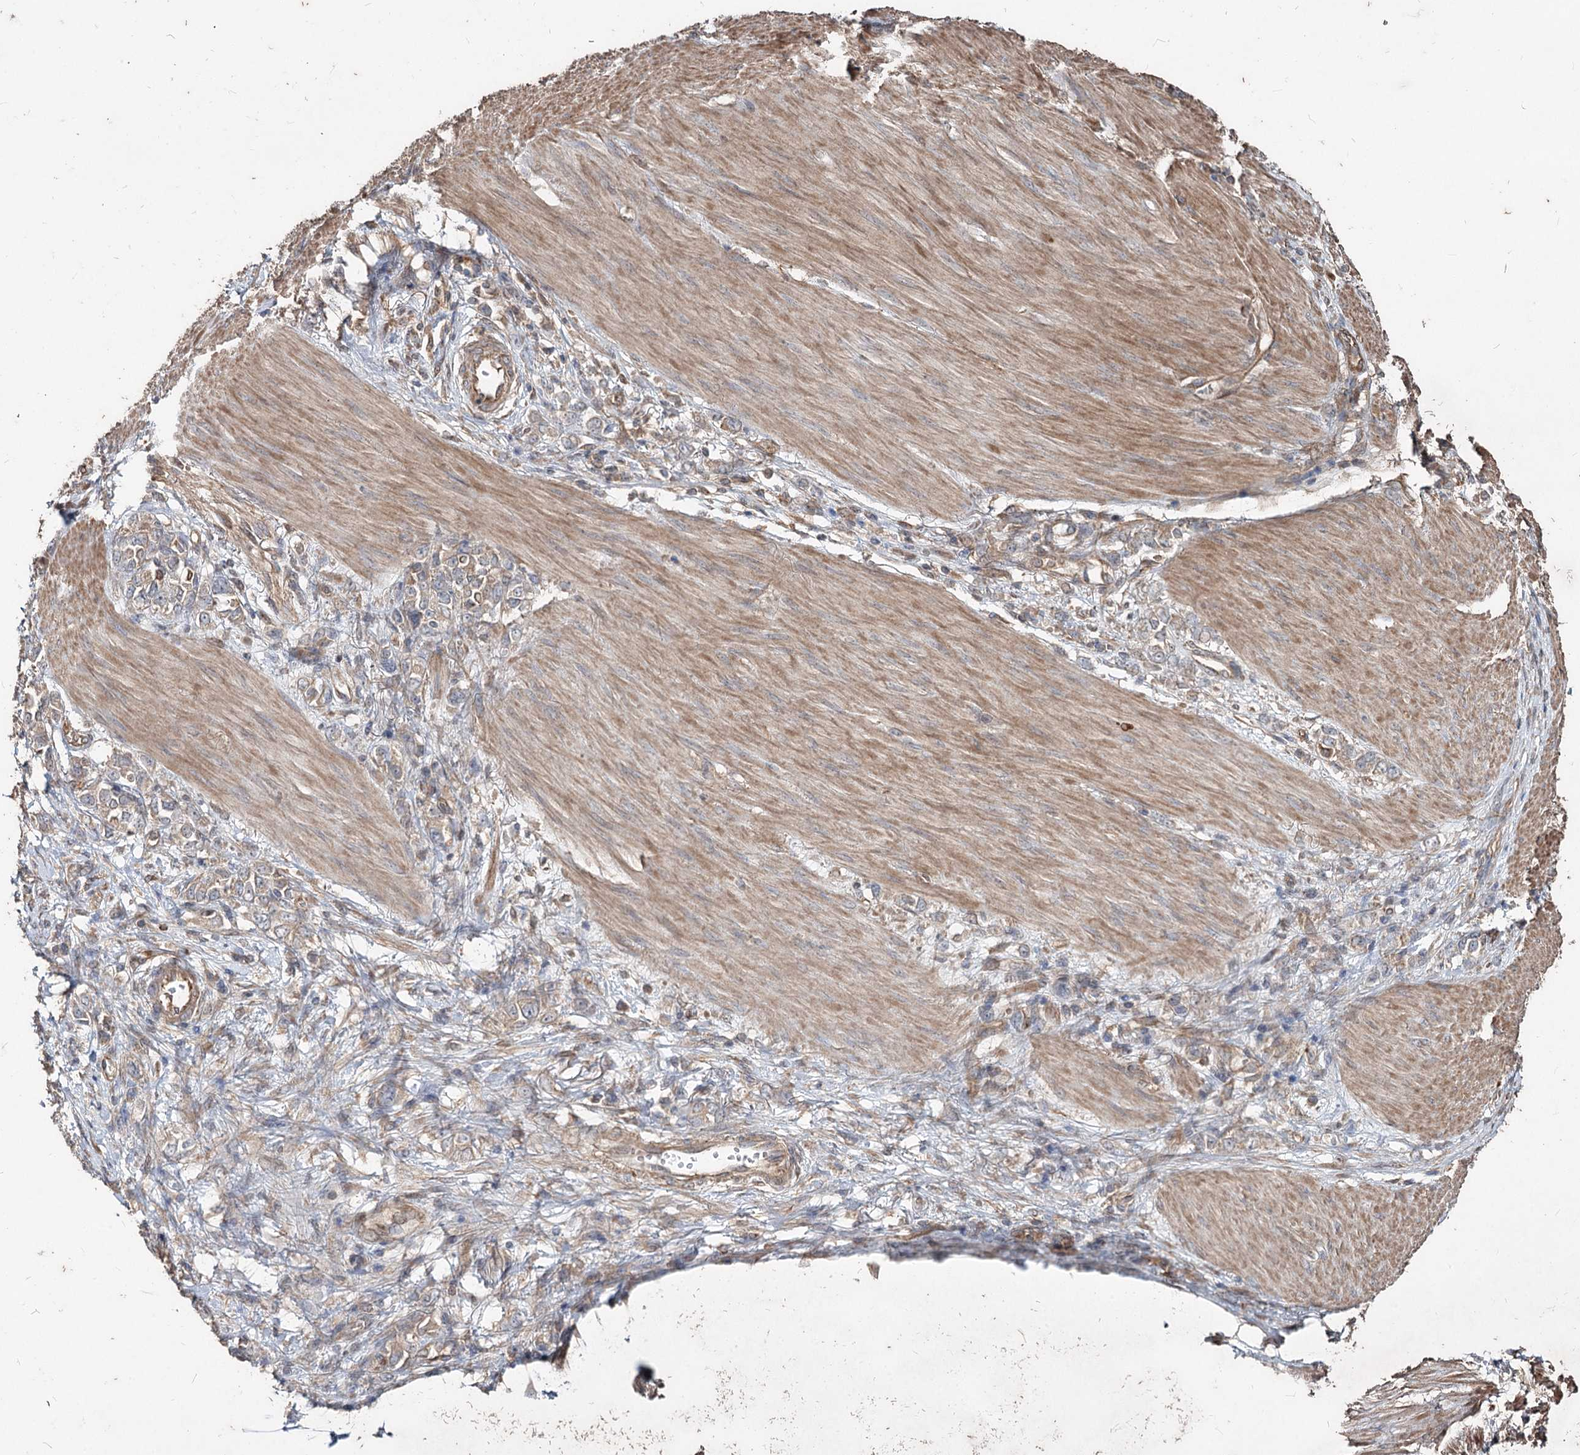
{"staining": {"intensity": "weak", "quantity": "25%-75%", "location": "cytoplasmic/membranous"}, "tissue": "stomach cancer", "cell_type": "Tumor cells", "image_type": "cancer", "snomed": [{"axis": "morphology", "description": "Adenocarcinoma, NOS"}, {"axis": "topography", "description": "Stomach"}], "caption": "High-magnification brightfield microscopy of stomach cancer (adenocarcinoma) stained with DAB (3,3'-diaminobenzidine) (brown) and counterstained with hematoxylin (blue). tumor cells exhibit weak cytoplasmic/membranous expression is seen in approximately25%-75% of cells. The staining was performed using DAB, with brown indicating positive protein expression. Nuclei are stained blue with hematoxylin.", "gene": "SPART", "patient": {"sex": "female", "age": 76}}